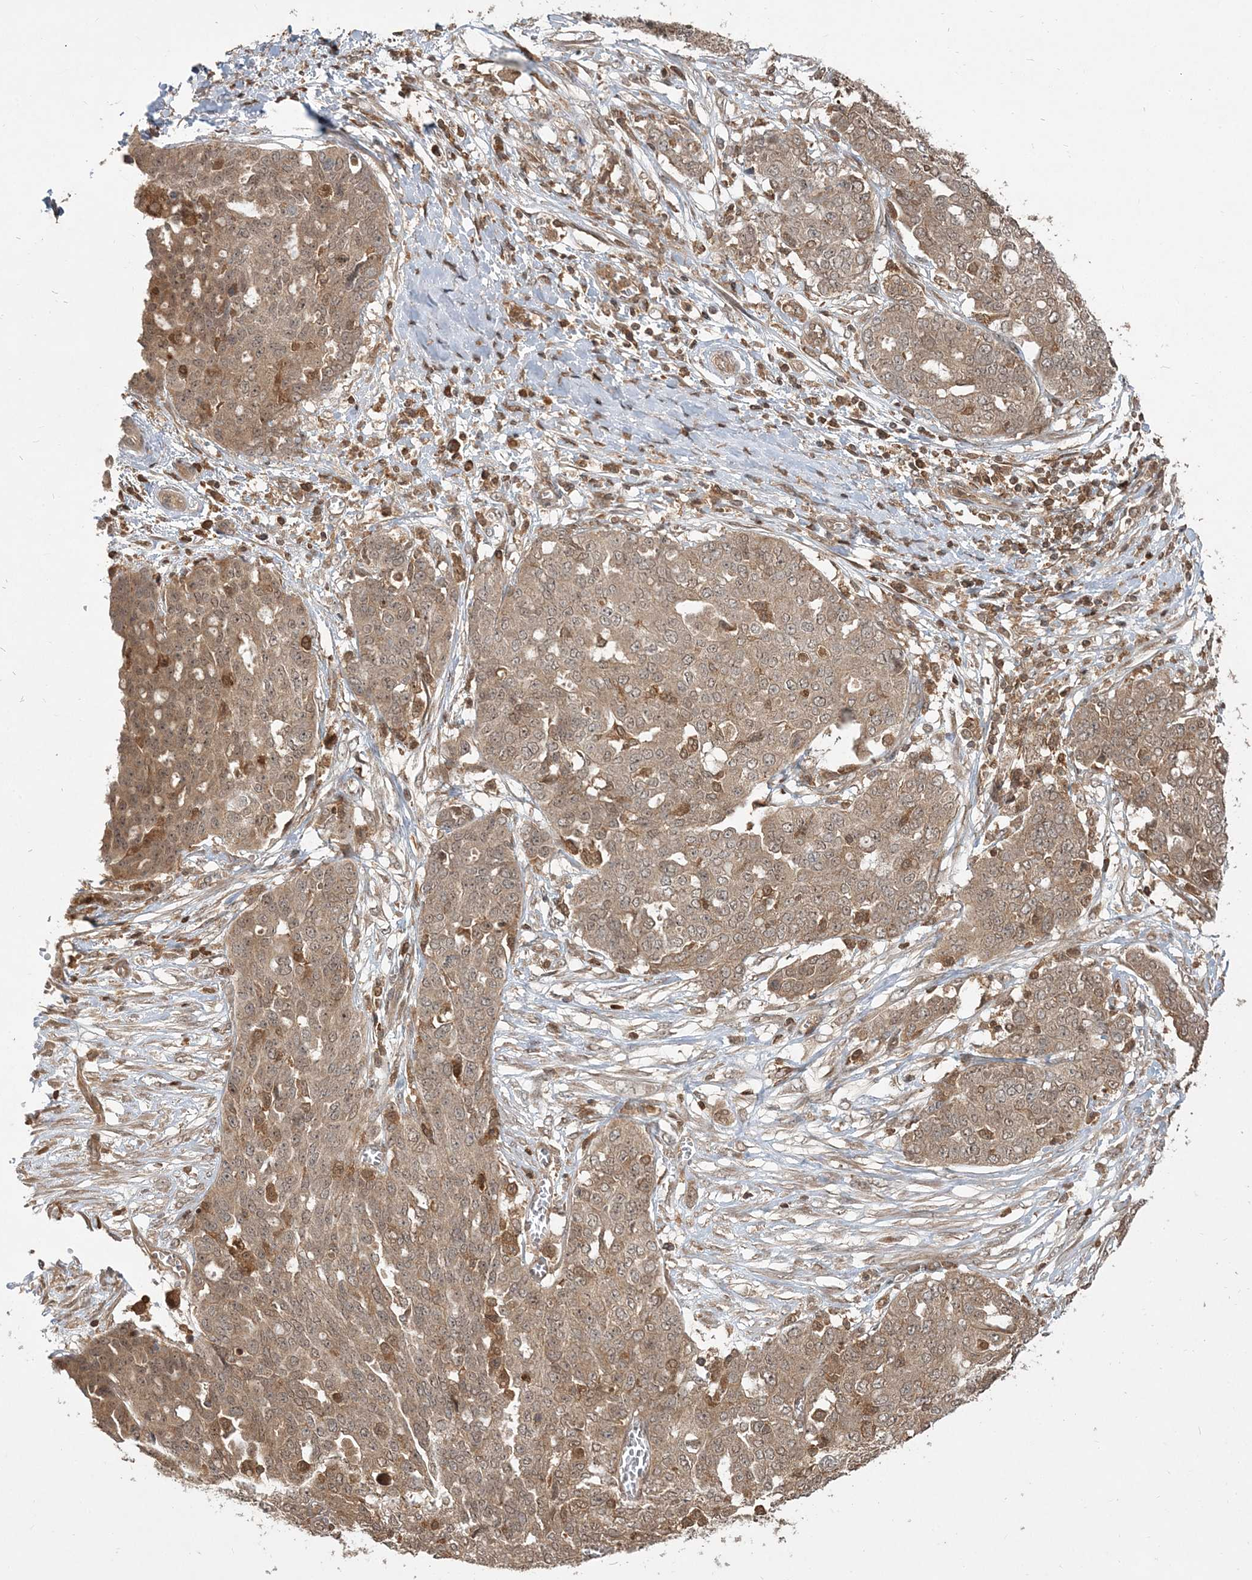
{"staining": {"intensity": "moderate", "quantity": ">75%", "location": "cytoplasmic/membranous,nuclear"}, "tissue": "ovarian cancer", "cell_type": "Tumor cells", "image_type": "cancer", "snomed": [{"axis": "morphology", "description": "Cystadenocarcinoma, serous, NOS"}, {"axis": "topography", "description": "Soft tissue"}, {"axis": "topography", "description": "Ovary"}], "caption": "The photomicrograph reveals immunohistochemical staining of ovarian serous cystadenocarcinoma. There is moderate cytoplasmic/membranous and nuclear staining is identified in approximately >75% of tumor cells.", "gene": "CAB39", "patient": {"sex": "female", "age": 57}}